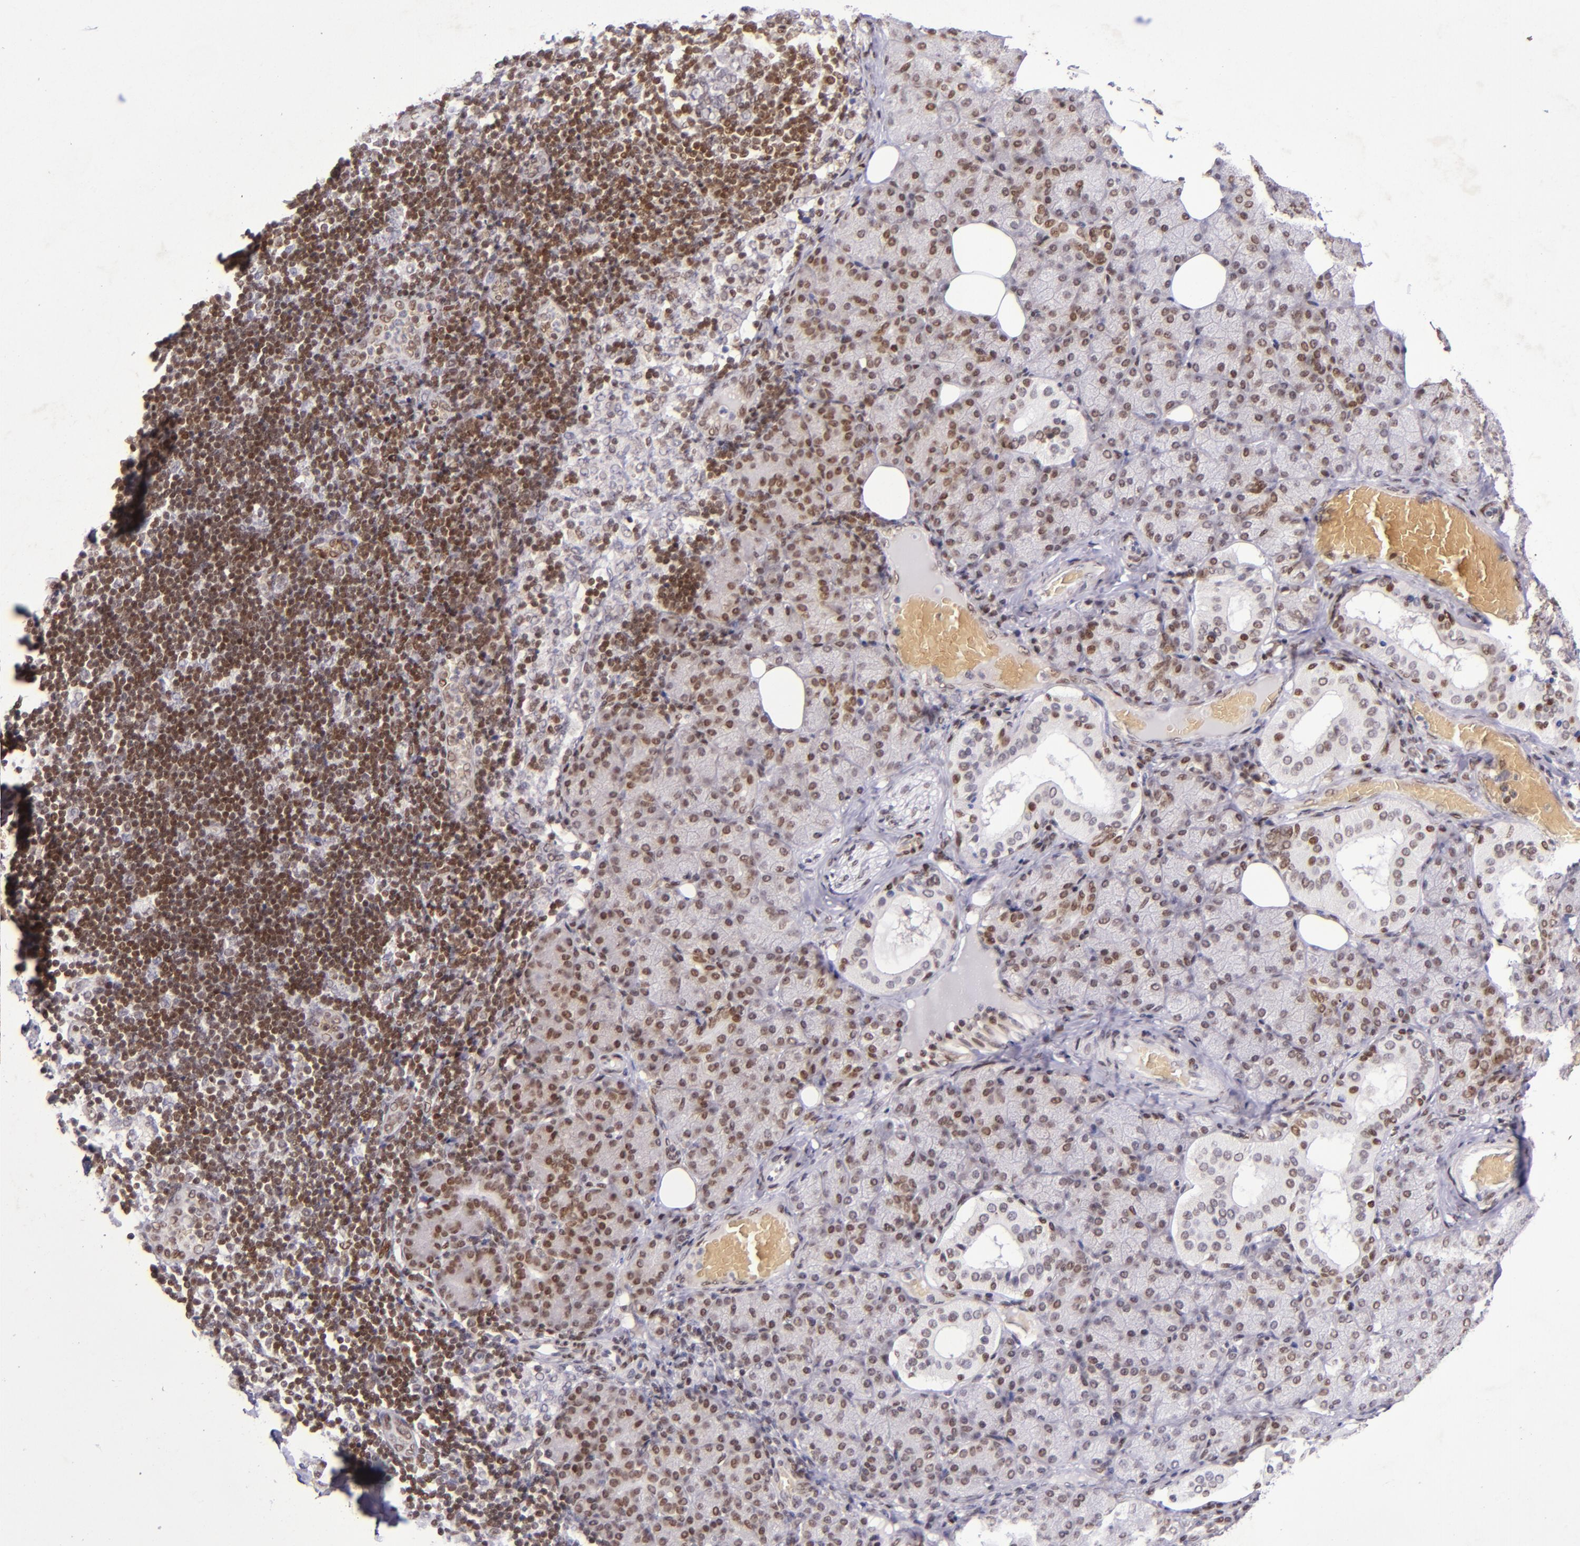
{"staining": {"intensity": "strong", "quantity": ">75%", "location": "nuclear"}, "tissue": "salivary gland", "cell_type": "Glandular cells", "image_type": "normal", "snomed": [{"axis": "morphology", "description": "Normal tissue, NOS"}, {"axis": "topography", "description": "Lymph node"}, {"axis": "topography", "description": "Salivary gland"}], "caption": "Immunohistochemistry (IHC) photomicrograph of normal salivary gland: salivary gland stained using immunohistochemistry (IHC) shows high levels of strong protein expression localized specifically in the nuclear of glandular cells, appearing as a nuclear brown color.", "gene": "MGMT", "patient": {"sex": "male", "age": 8}}